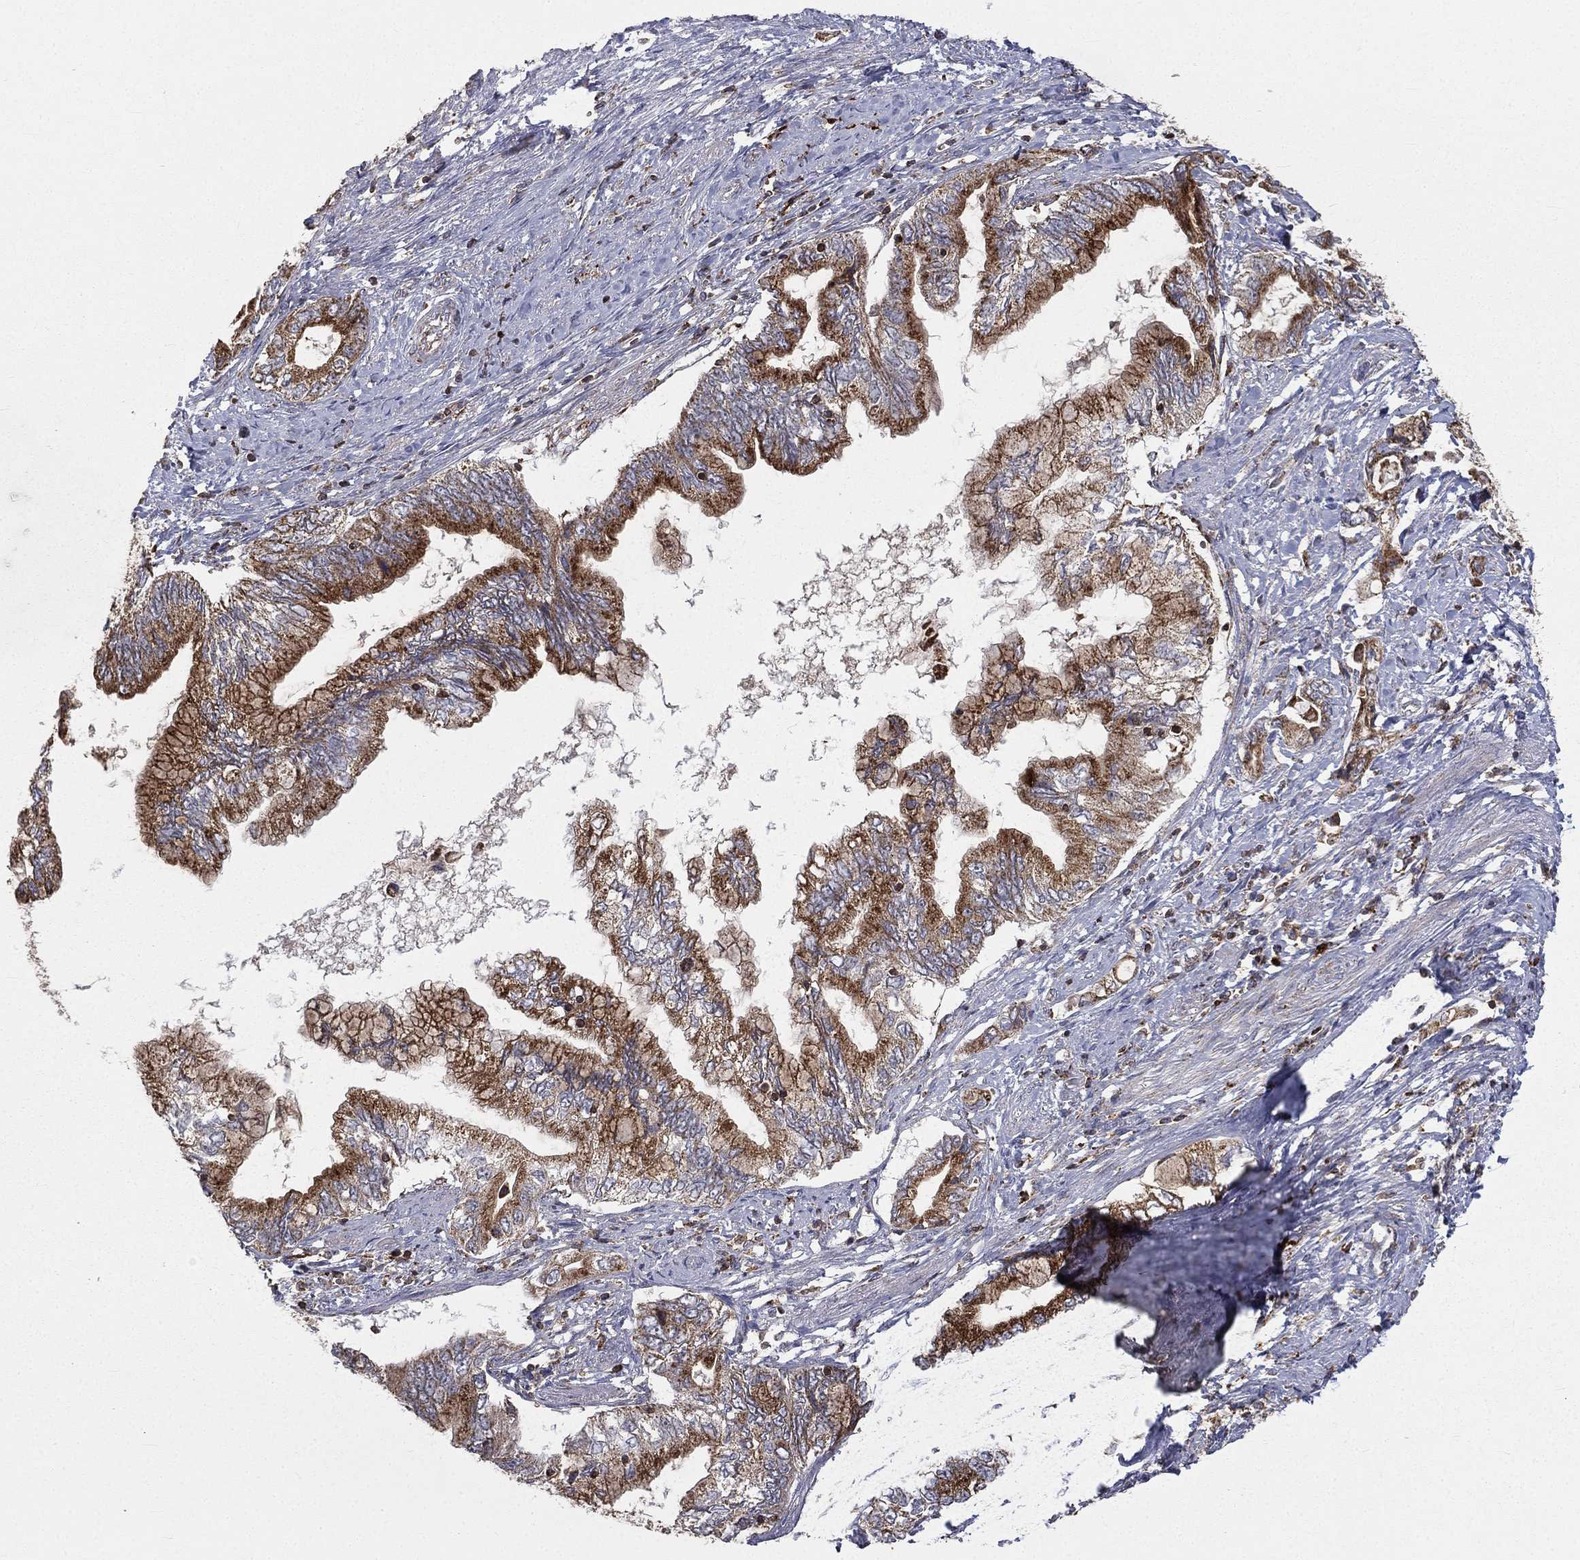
{"staining": {"intensity": "strong", "quantity": ">75%", "location": "cytoplasmic/membranous"}, "tissue": "pancreatic cancer", "cell_type": "Tumor cells", "image_type": "cancer", "snomed": [{"axis": "morphology", "description": "Adenocarcinoma, NOS"}, {"axis": "topography", "description": "Pancreas"}], "caption": "IHC of human pancreatic adenocarcinoma shows high levels of strong cytoplasmic/membranous expression in about >75% of tumor cells.", "gene": "RIN3", "patient": {"sex": "female", "age": 73}}